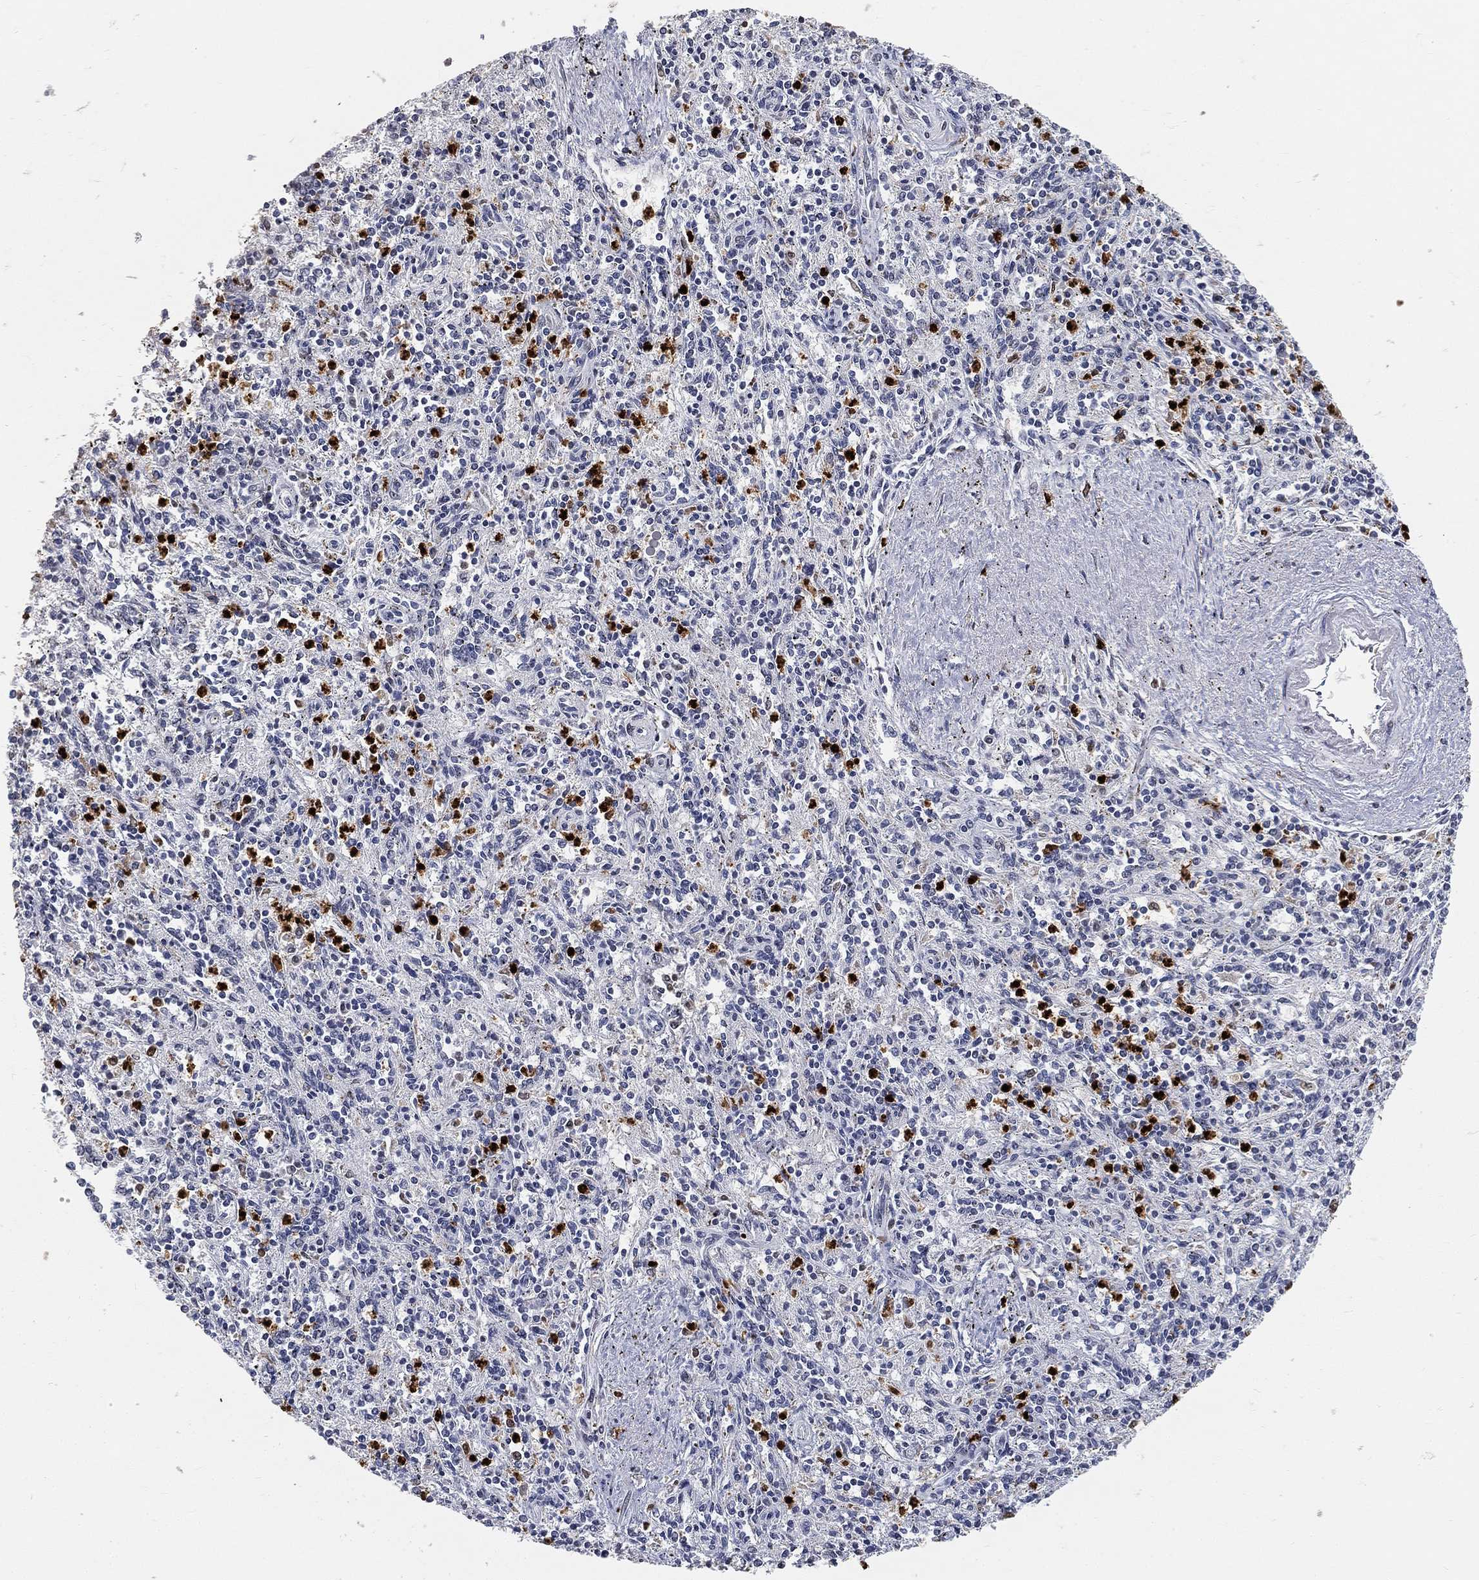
{"staining": {"intensity": "strong", "quantity": "<25%", "location": "cytoplasmic/membranous,nuclear"}, "tissue": "spleen", "cell_type": "Cells in red pulp", "image_type": "normal", "snomed": [{"axis": "morphology", "description": "Normal tissue, NOS"}, {"axis": "topography", "description": "Spleen"}], "caption": "A brown stain highlights strong cytoplasmic/membranous,nuclear staining of a protein in cells in red pulp of benign human spleen. Nuclei are stained in blue.", "gene": "ARG1", "patient": {"sex": "male", "age": 69}}